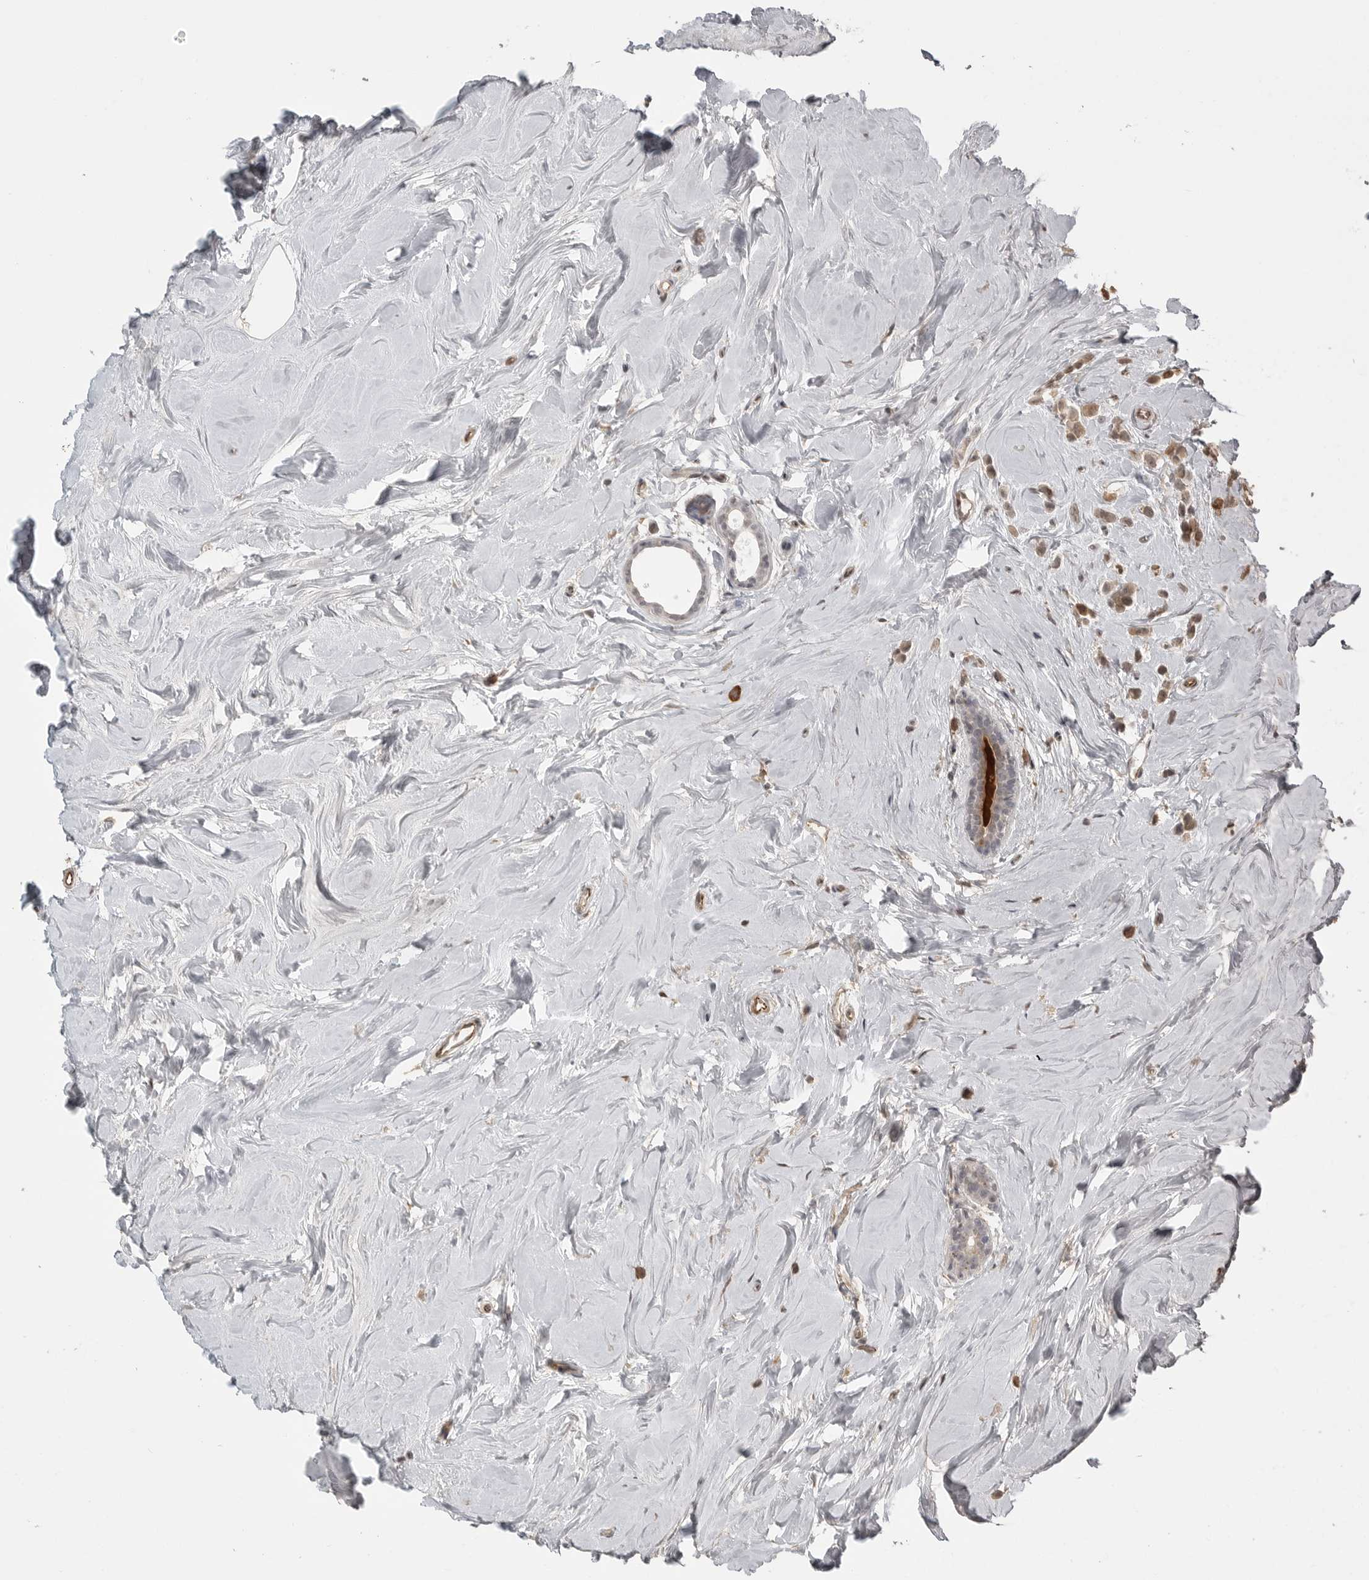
{"staining": {"intensity": "moderate", "quantity": "<25%", "location": "cytoplasmic/membranous"}, "tissue": "breast cancer", "cell_type": "Tumor cells", "image_type": "cancer", "snomed": [{"axis": "morphology", "description": "Lobular carcinoma"}, {"axis": "topography", "description": "Breast"}], "caption": "High-magnification brightfield microscopy of breast cancer stained with DAB (brown) and counterstained with hematoxylin (blue). tumor cells exhibit moderate cytoplasmic/membranous staining is appreciated in about<25% of cells. The staining was performed using DAB (3,3'-diaminobenzidine), with brown indicating positive protein expression. Nuclei are stained blue with hematoxylin.", "gene": "SMG8", "patient": {"sex": "female", "age": 47}}